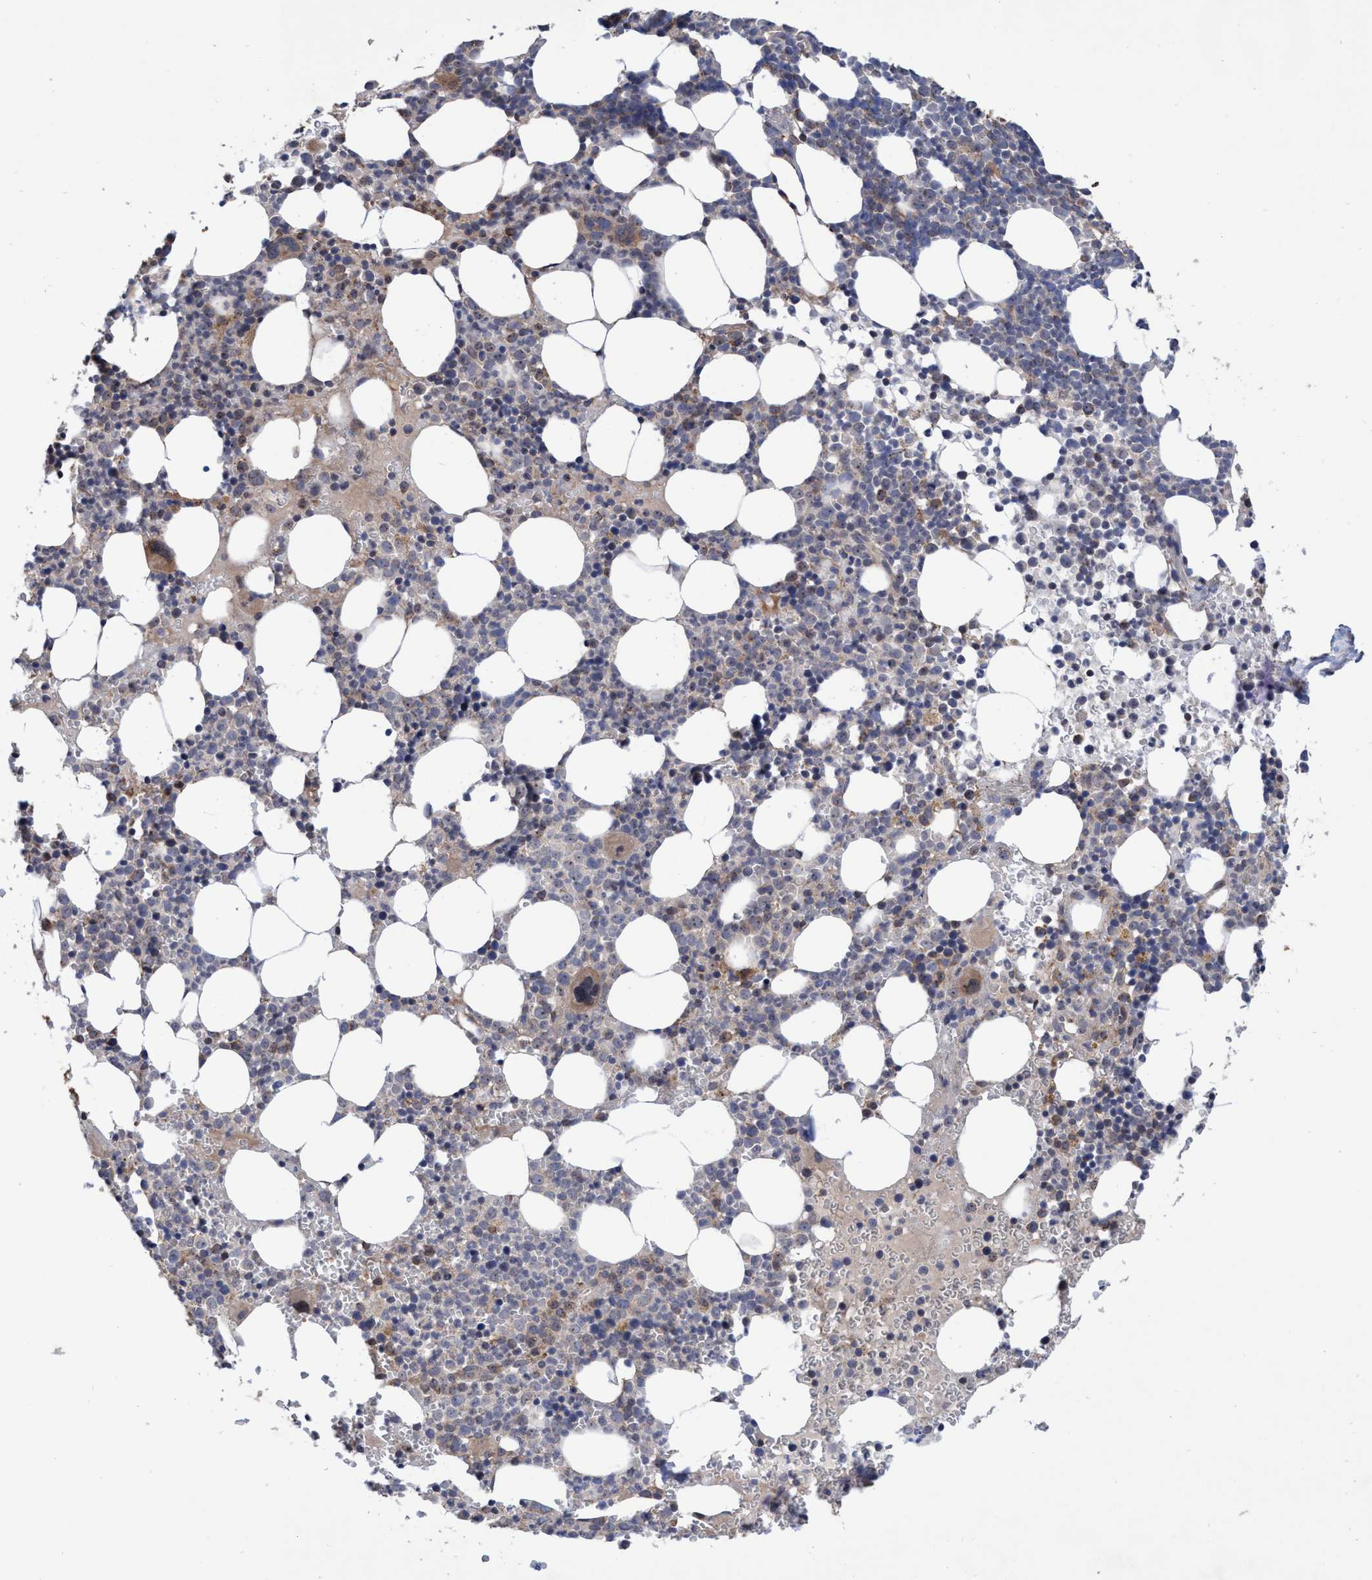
{"staining": {"intensity": "weak", "quantity": "25%-75%", "location": "cytoplasmic/membranous,nuclear"}, "tissue": "bone marrow", "cell_type": "Hematopoietic cells", "image_type": "normal", "snomed": [{"axis": "morphology", "description": "Normal tissue, NOS"}, {"axis": "morphology", "description": "Inflammation, NOS"}, {"axis": "topography", "description": "Bone marrow"}], "caption": "High-magnification brightfield microscopy of benign bone marrow stained with DAB (3,3'-diaminobenzidine) (brown) and counterstained with hematoxylin (blue). hematopoietic cells exhibit weak cytoplasmic/membranous,nuclear expression is present in about25%-75% of cells. Using DAB (brown) and hematoxylin (blue) stains, captured at high magnification using brightfield microscopy.", "gene": "P2RY14", "patient": {"sex": "female", "age": 67}}